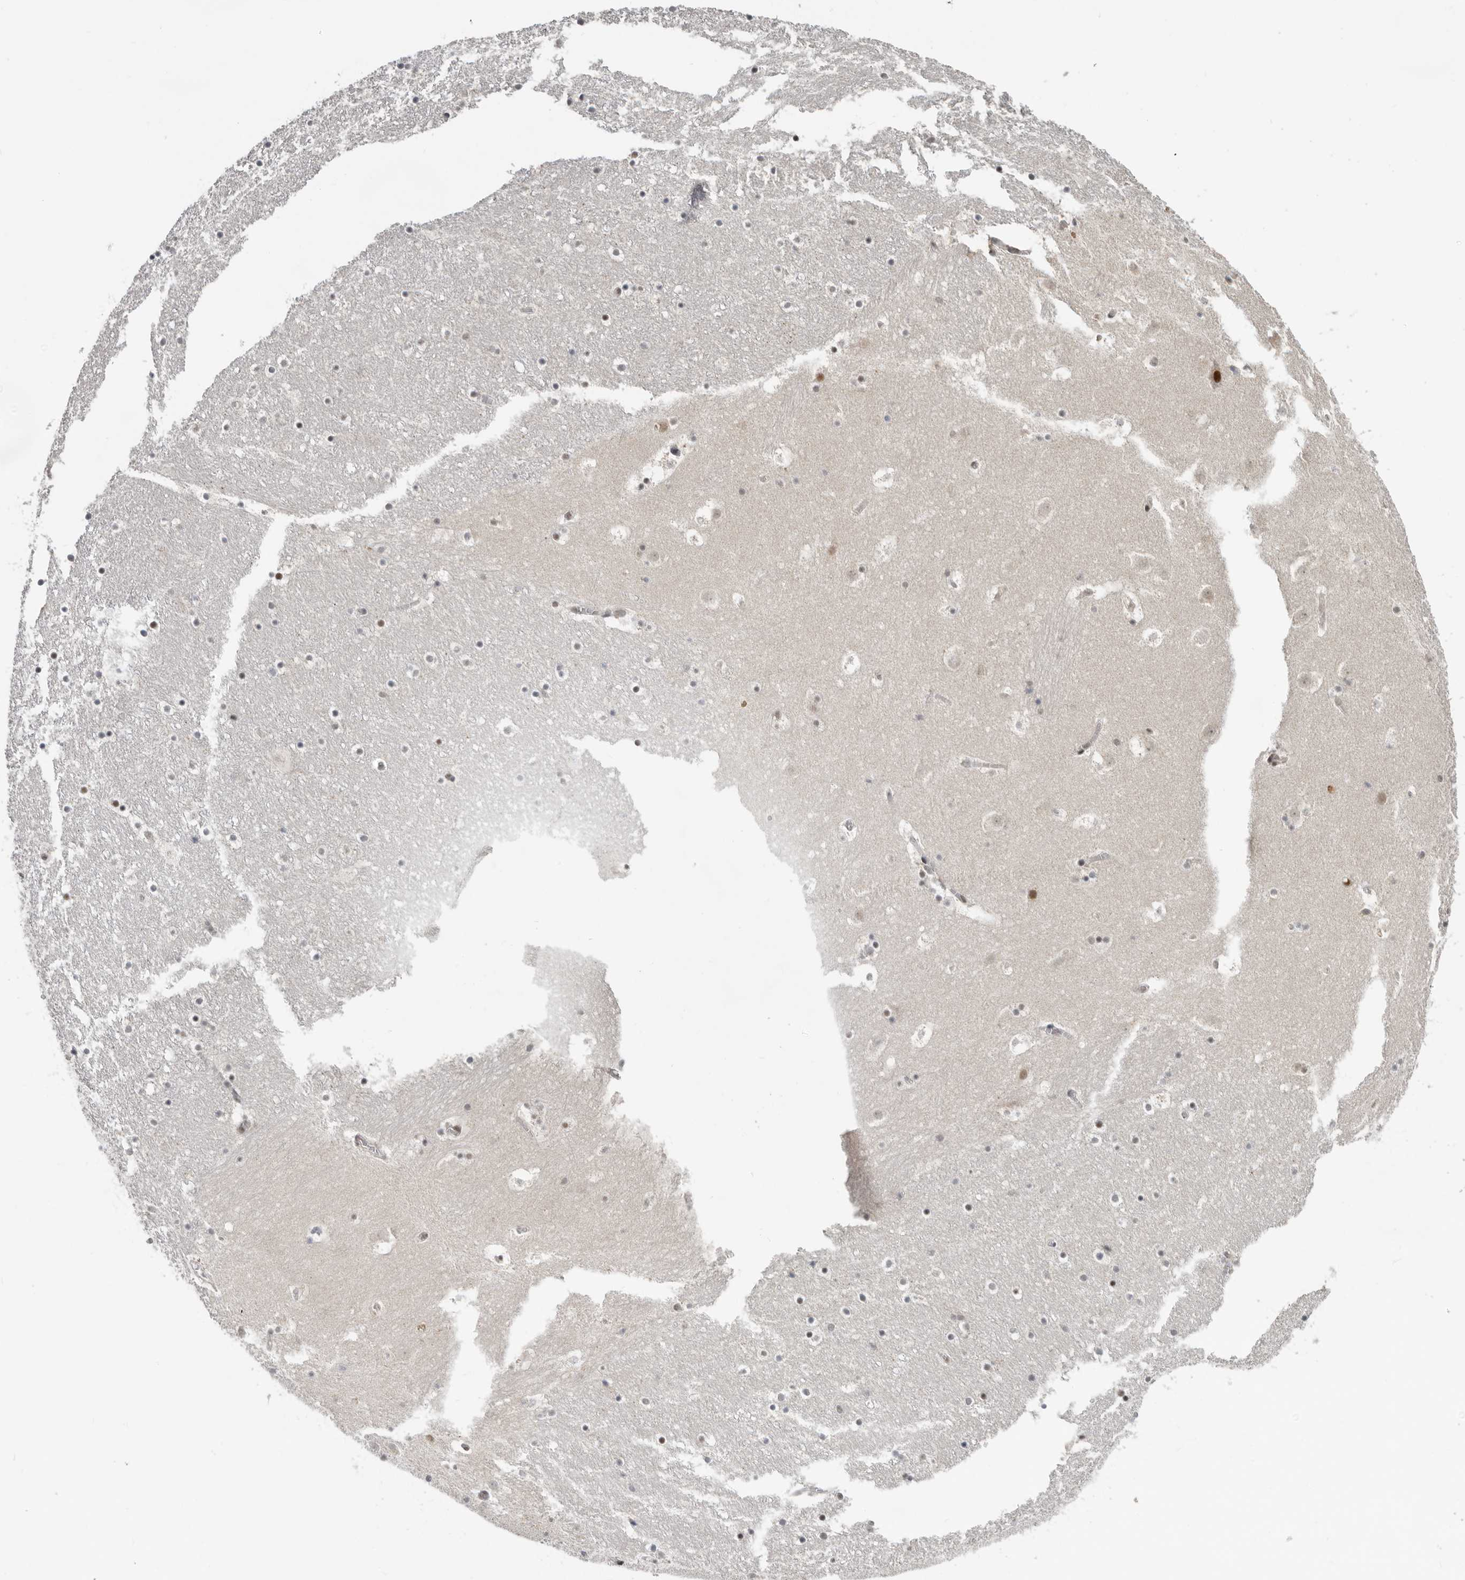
{"staining": {"intensity": "moderate", "quantity": "<25%", "location": "nuclear"}, "tissue": "caudate", "cell_type": "Glial cells", "image_type": "normal", "snomed": [{"axis": "morphology", "description": "Normal tissue, NOS"}, {"axis": "topography", "description": "Lateral ventricle wall"}], "caption": "Caudate was stained to show a protein in brown. There is low levels of moderate nuclear positivity in about <25% of glial cells. The staining was performed using DAB (3,3'-diaminobenzidine) to visualize the protein expression in brown, while the nuclei were stained in blue with hematoxylin (Magnification: 20x).", "gene": "BRCA2", "patient": {"sex": "male", "age": 45}}